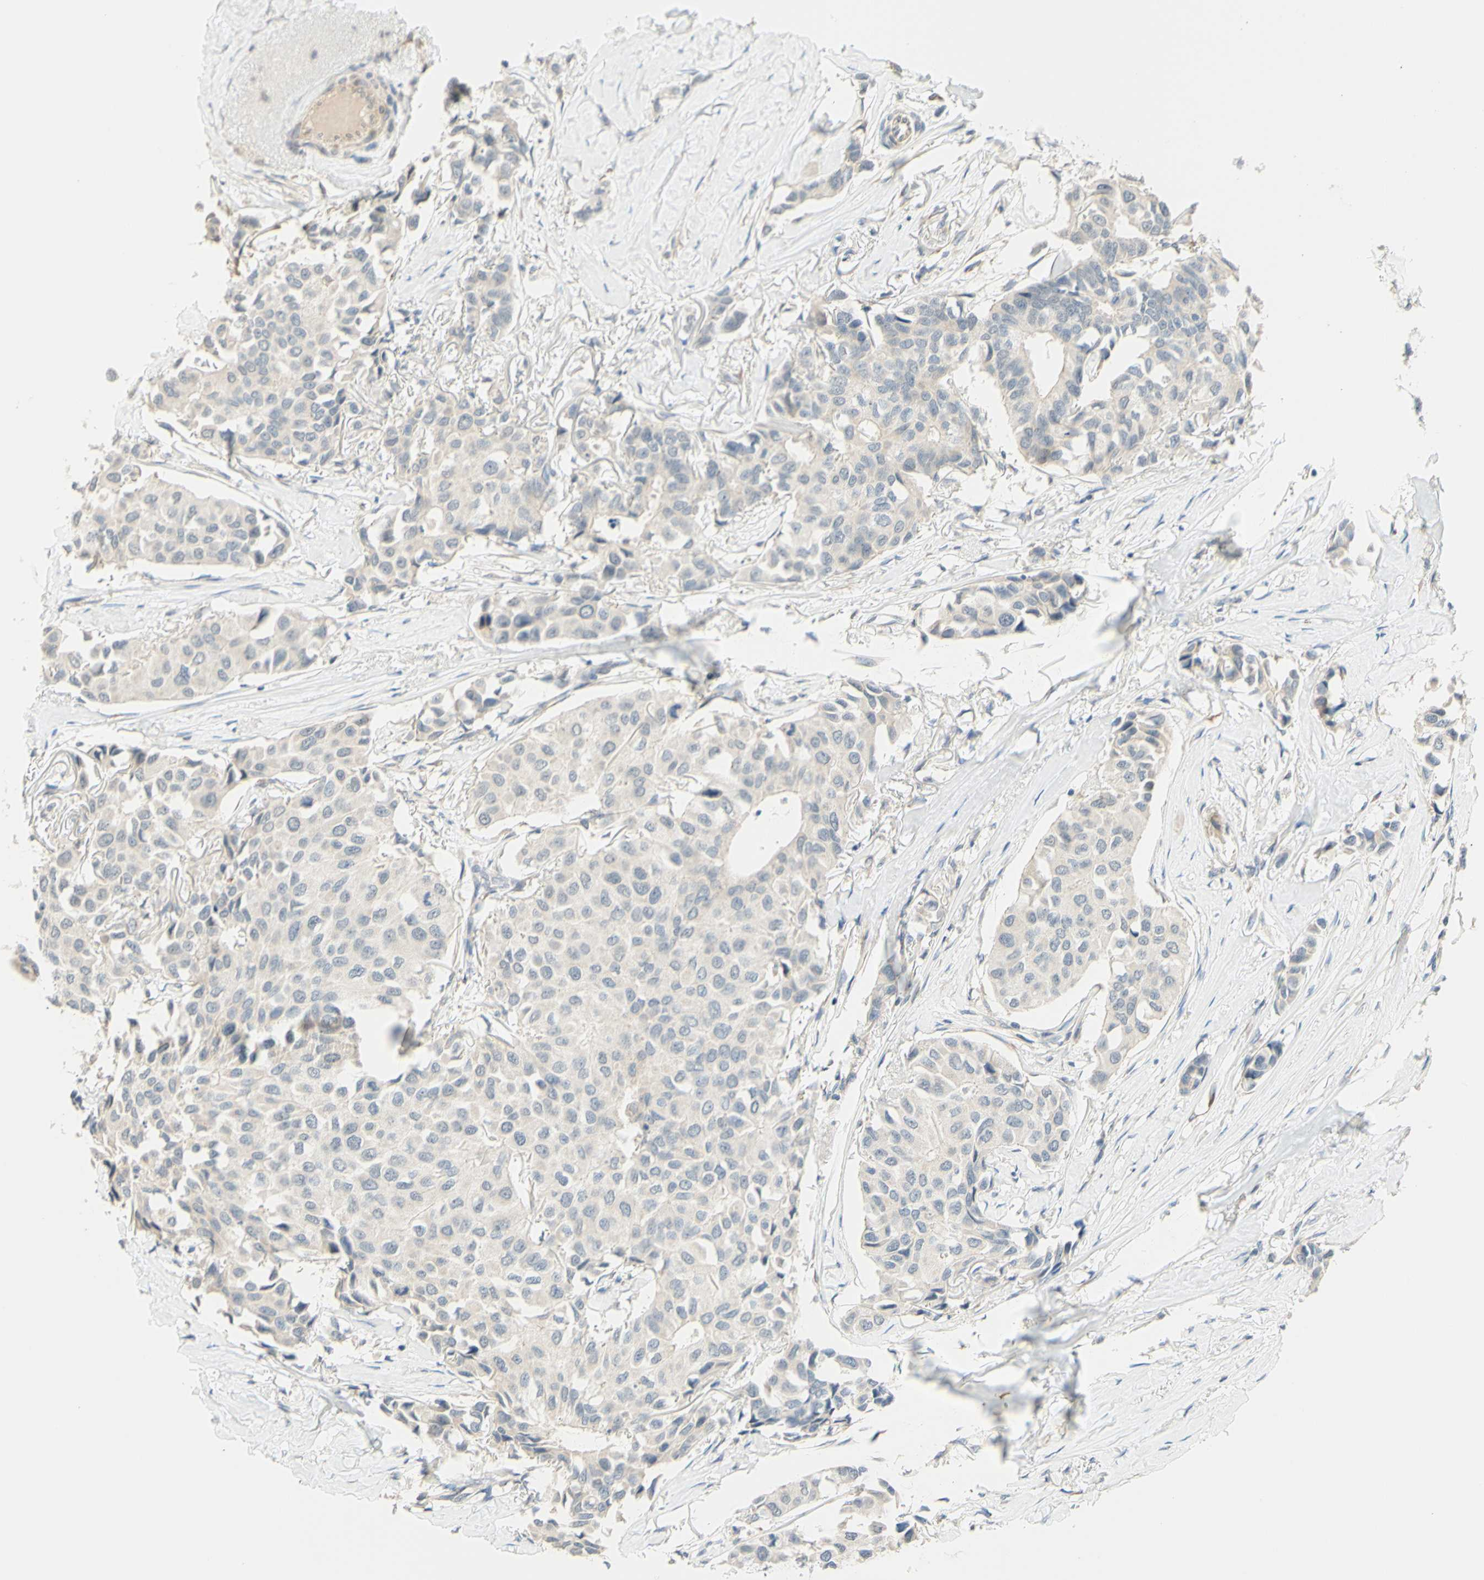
{"staining": {"intensity": "negative", "quantity": "none", "location": "none"}, "tissue": "breast cancer", "cell_type": "Tumor cells", "image_type": "cancer", "snomed": [{"axis": "morphology", "description": "Duct carcinoma"}, {"axis": "topography", "description": "Breast"}], "caption": "IHC histopathology image of intraductal carcinoma (breast) stained for a protein (brown), which demonstrates no expression in tumor cells.", "gene": "MAG", "patient": {"sex": "female", "age": 80}}